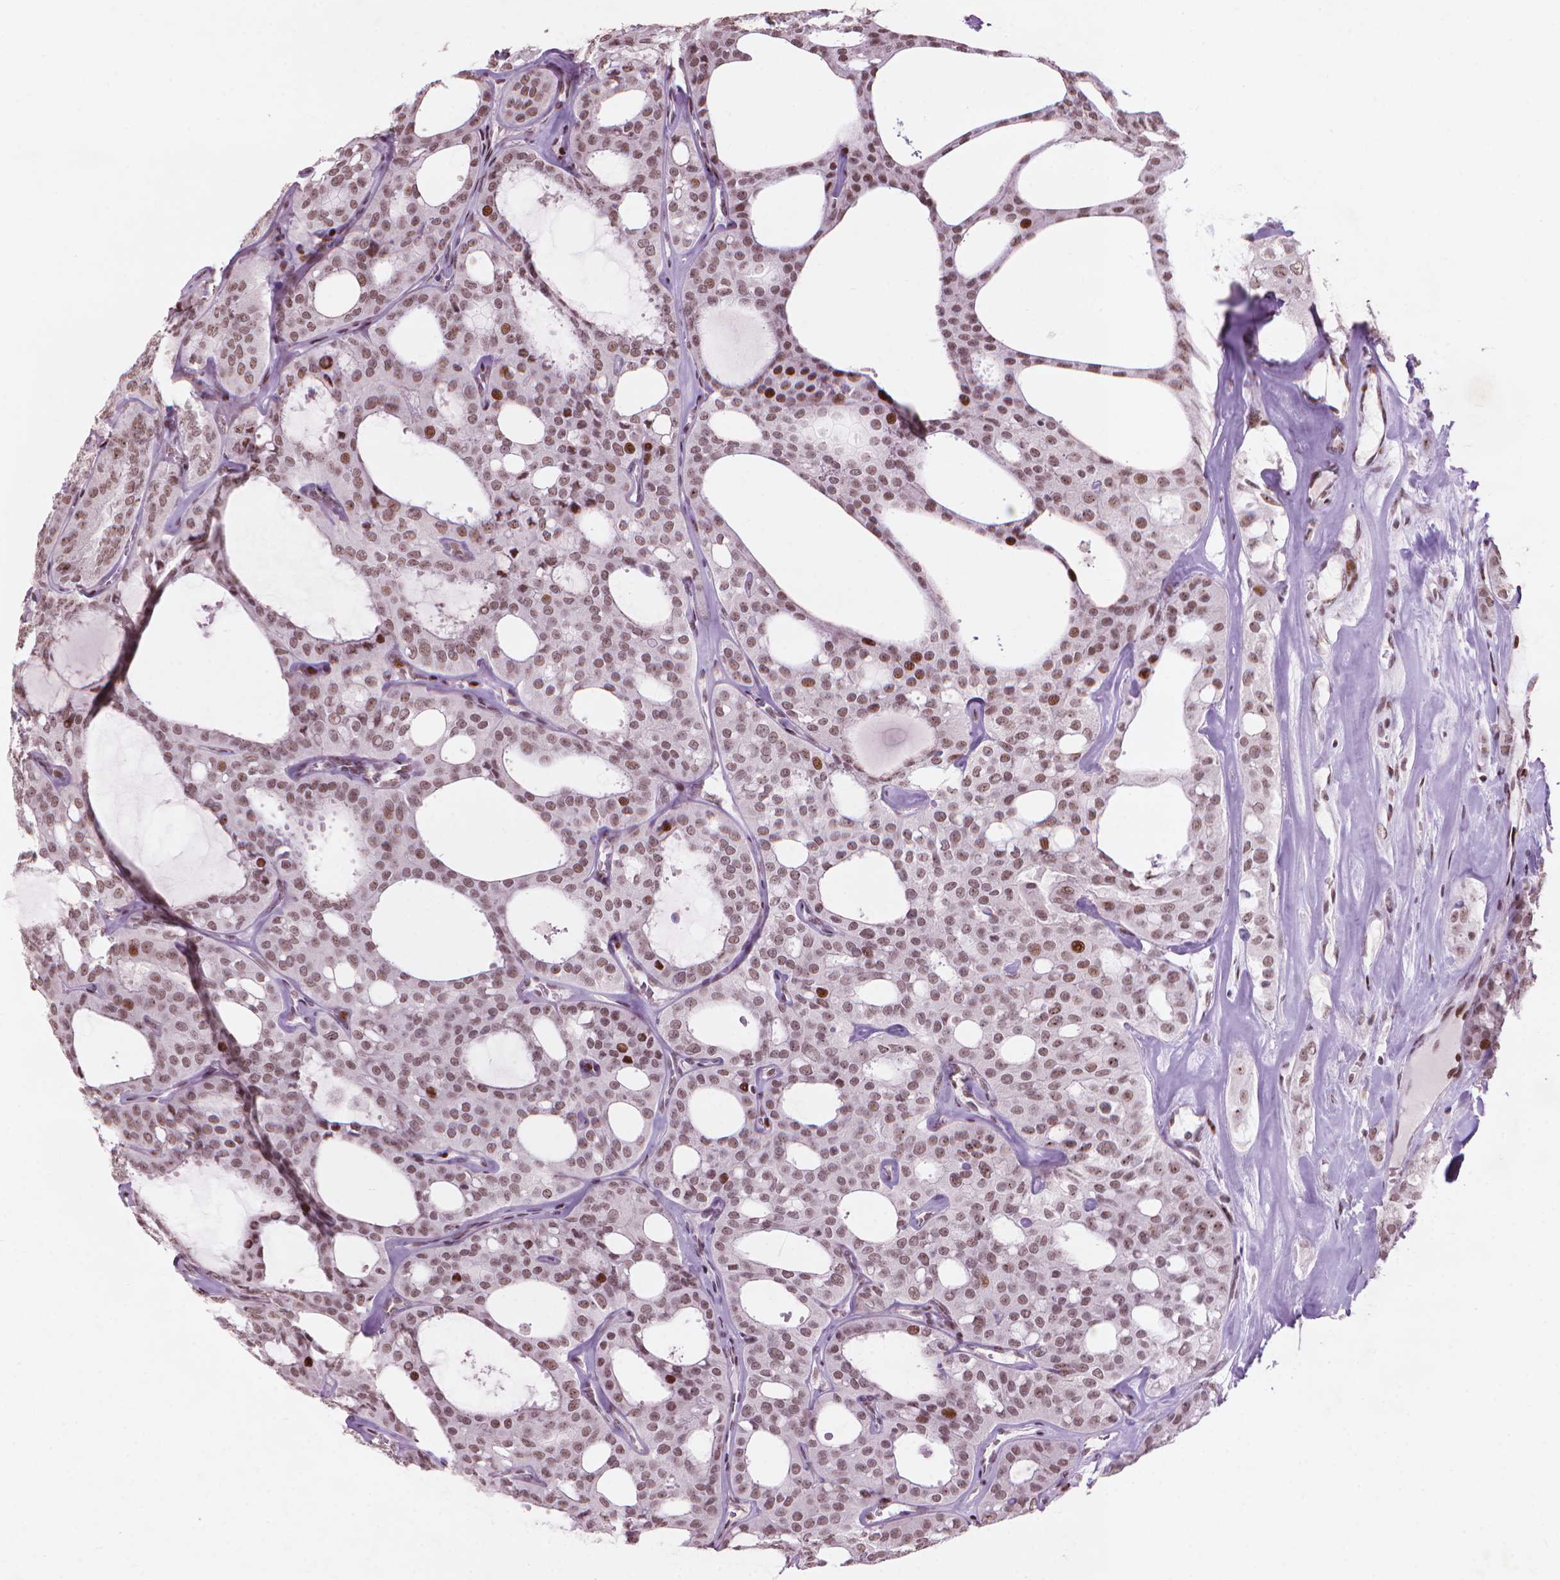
{"staining": {"intensity": "moderate", "quantity": ">75%", "location": "nuclear"}, "tissue": "thyroid cancer", "cell_type": "Tumor cells", "image_type": "cancer", "snomed": [{"axis": "morphology", "description": "Follicular adenoma carcinoma, NOS"}, {"axis": "topography", "description": "Thyroid gland"}], "caption": "Moderate nuclear positivity is seen in about >75% of tumor cells in thyroid cancer.", "gene": "HES7", "patient": {"sex": "male", "age": 75}}